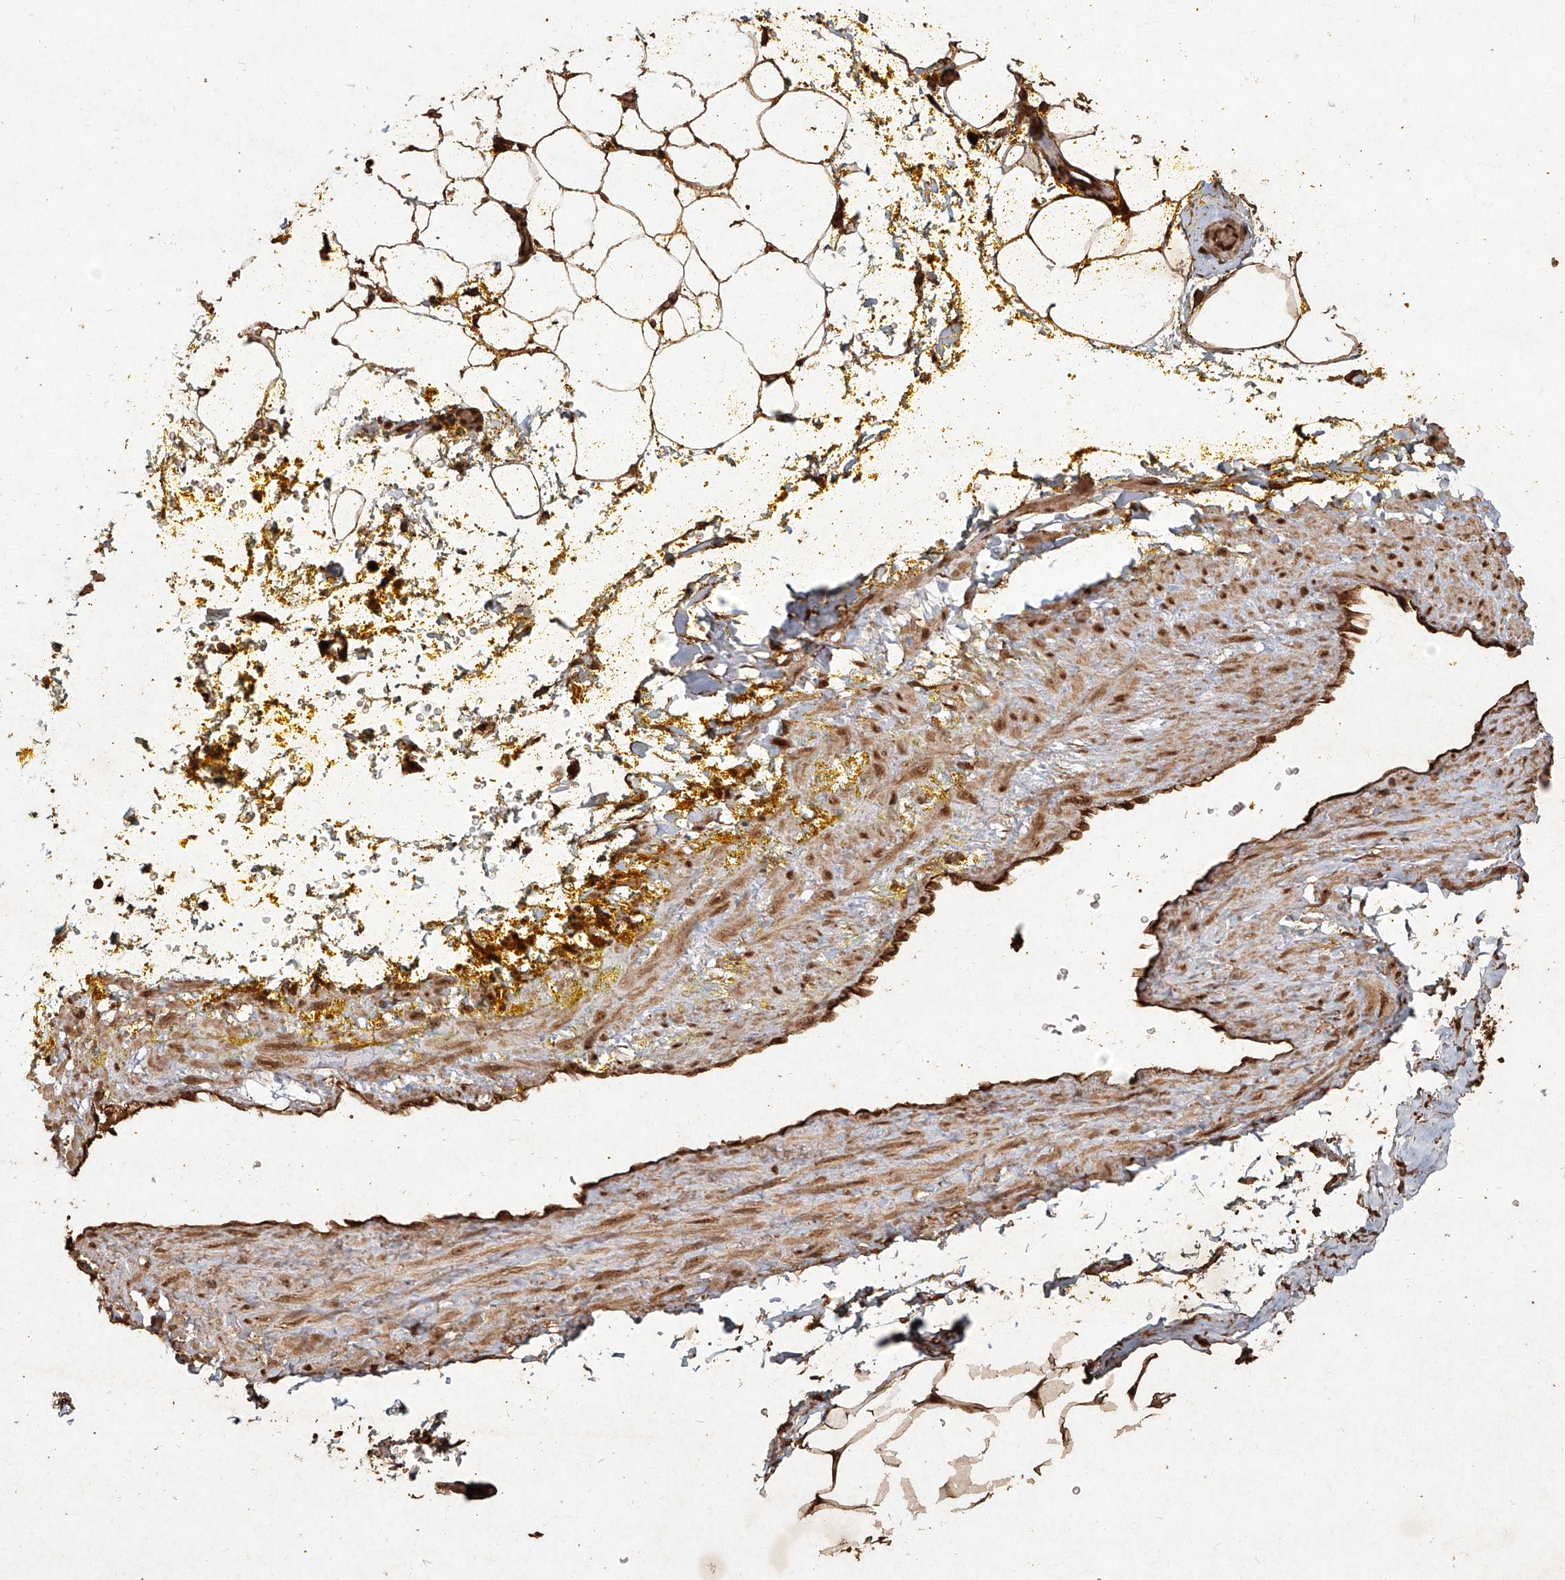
{"staining": {"intensity": "strong", "quantity": ">75%", "location": "cytoplasmic/membranous,nuclear"}, "tissue": "adipose tissue", "cell_type": "Adipocytes", "image_type": "normal", "snomed": [{"axis": "morphology", "description": "Normal tissue, NOS"}, {"axis": "morphology", "description": "Adenocarcinoma, Low grade"}, {"axis": "topography", "description": "Prostate"}, {"axis": "topography", "description": "Peripheral nerve tissue"}], "caption": "Adipocytes show high levels of strong cytoplasmic/membranous,nuclear expression in about >75% of cells in benign human adipose tissue. (IHC, brightfield microscopy, high magnification).", "gene": "UBE2K", "patient": {"sex": "male", "age": 63}}